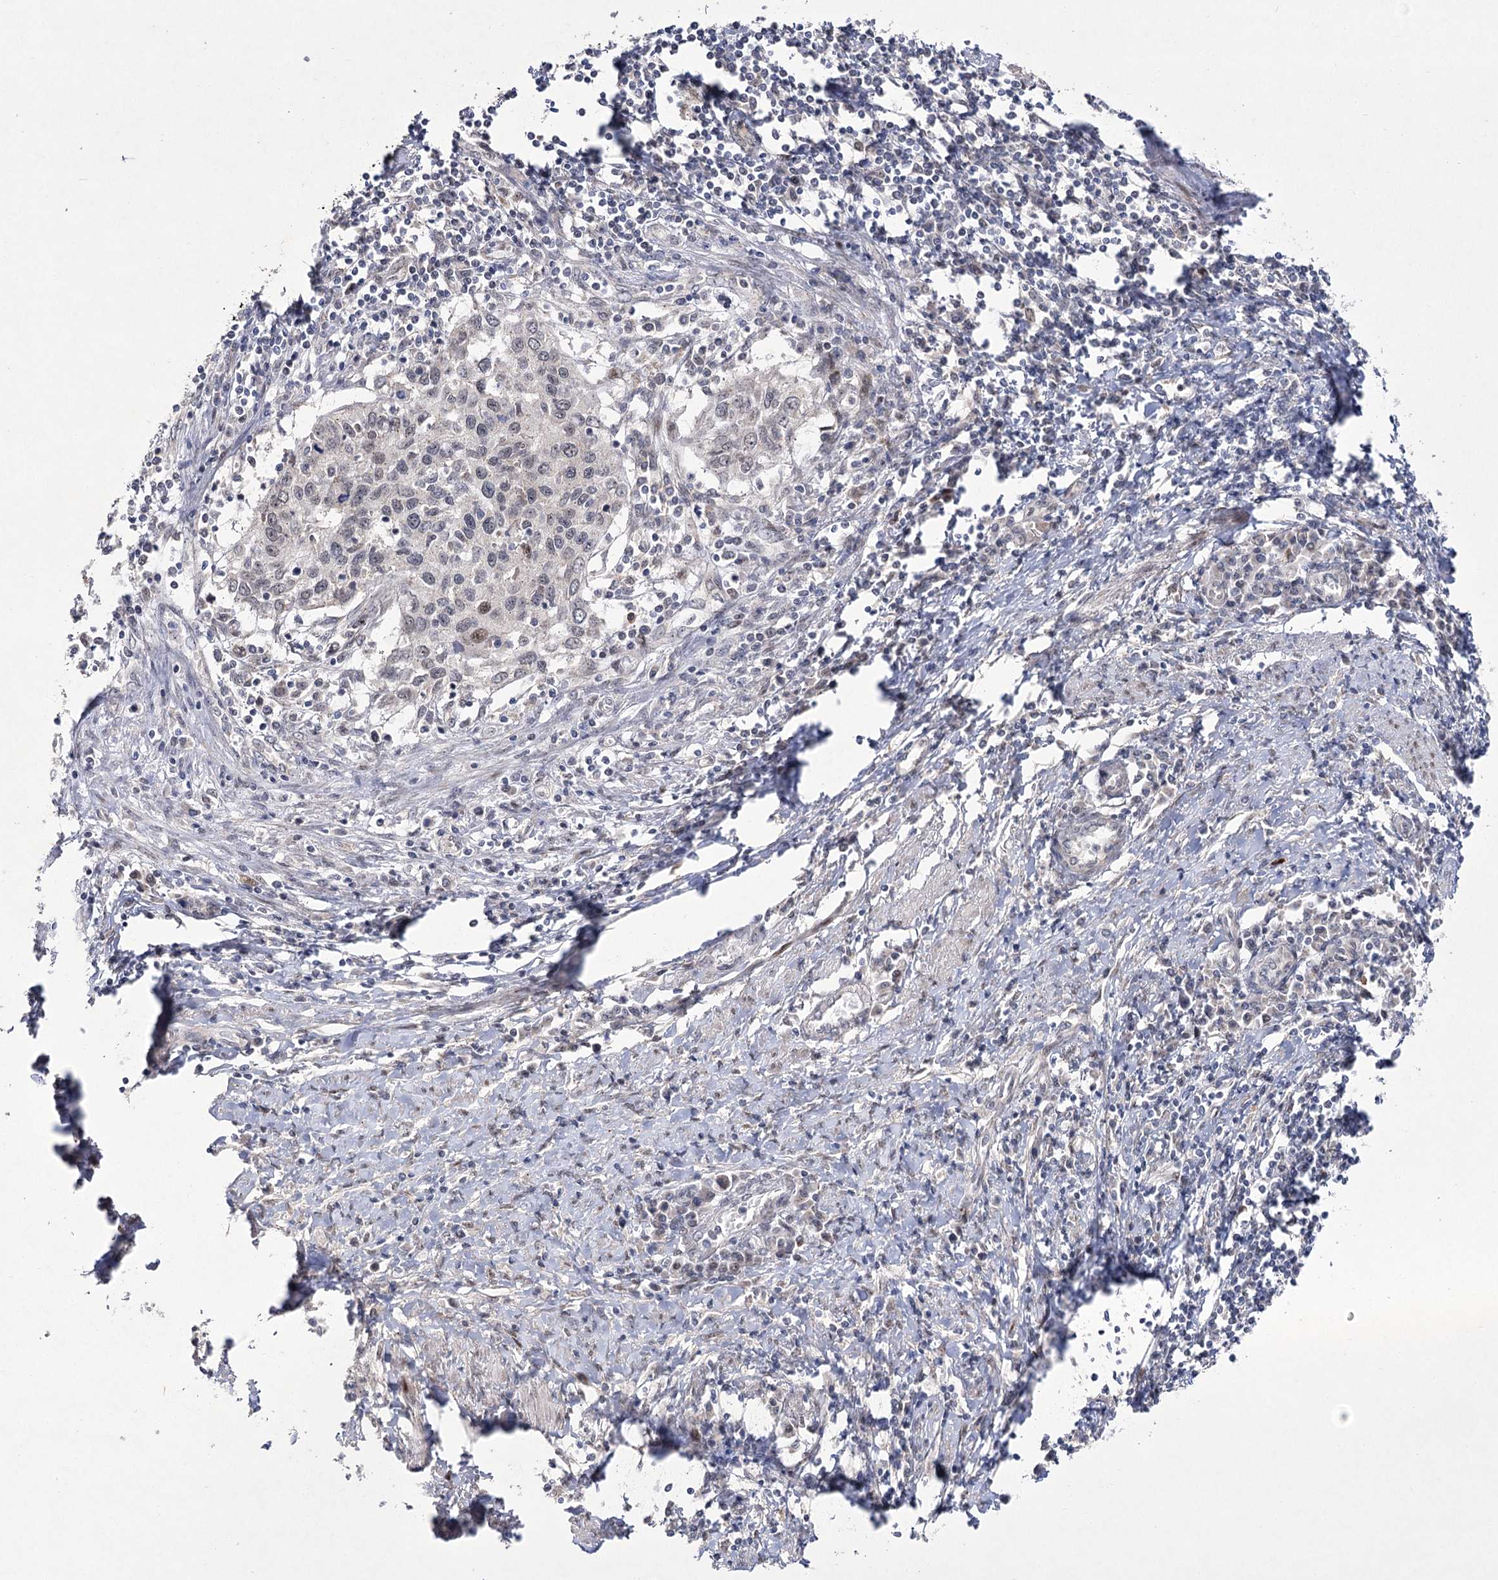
{"staining": {"intensity": "weak", "quantity": "<25%", "location": "nuclear"}, "tissue": "cervical cancer", "cell_type": "Tumor cells", "image_type": "cancer", "snomed": [{"axis": "morphology", "description": "Squamous cell carcinoma, NOS"}, {"axis": "topography", "description": "Cervix"}], "caption": "This is an IHC histopathology image of human cervical cancer. There is no expression in tumor cells.", "gene": "ARHGAP32", "patient": {"sex": "female", "age": 32}}